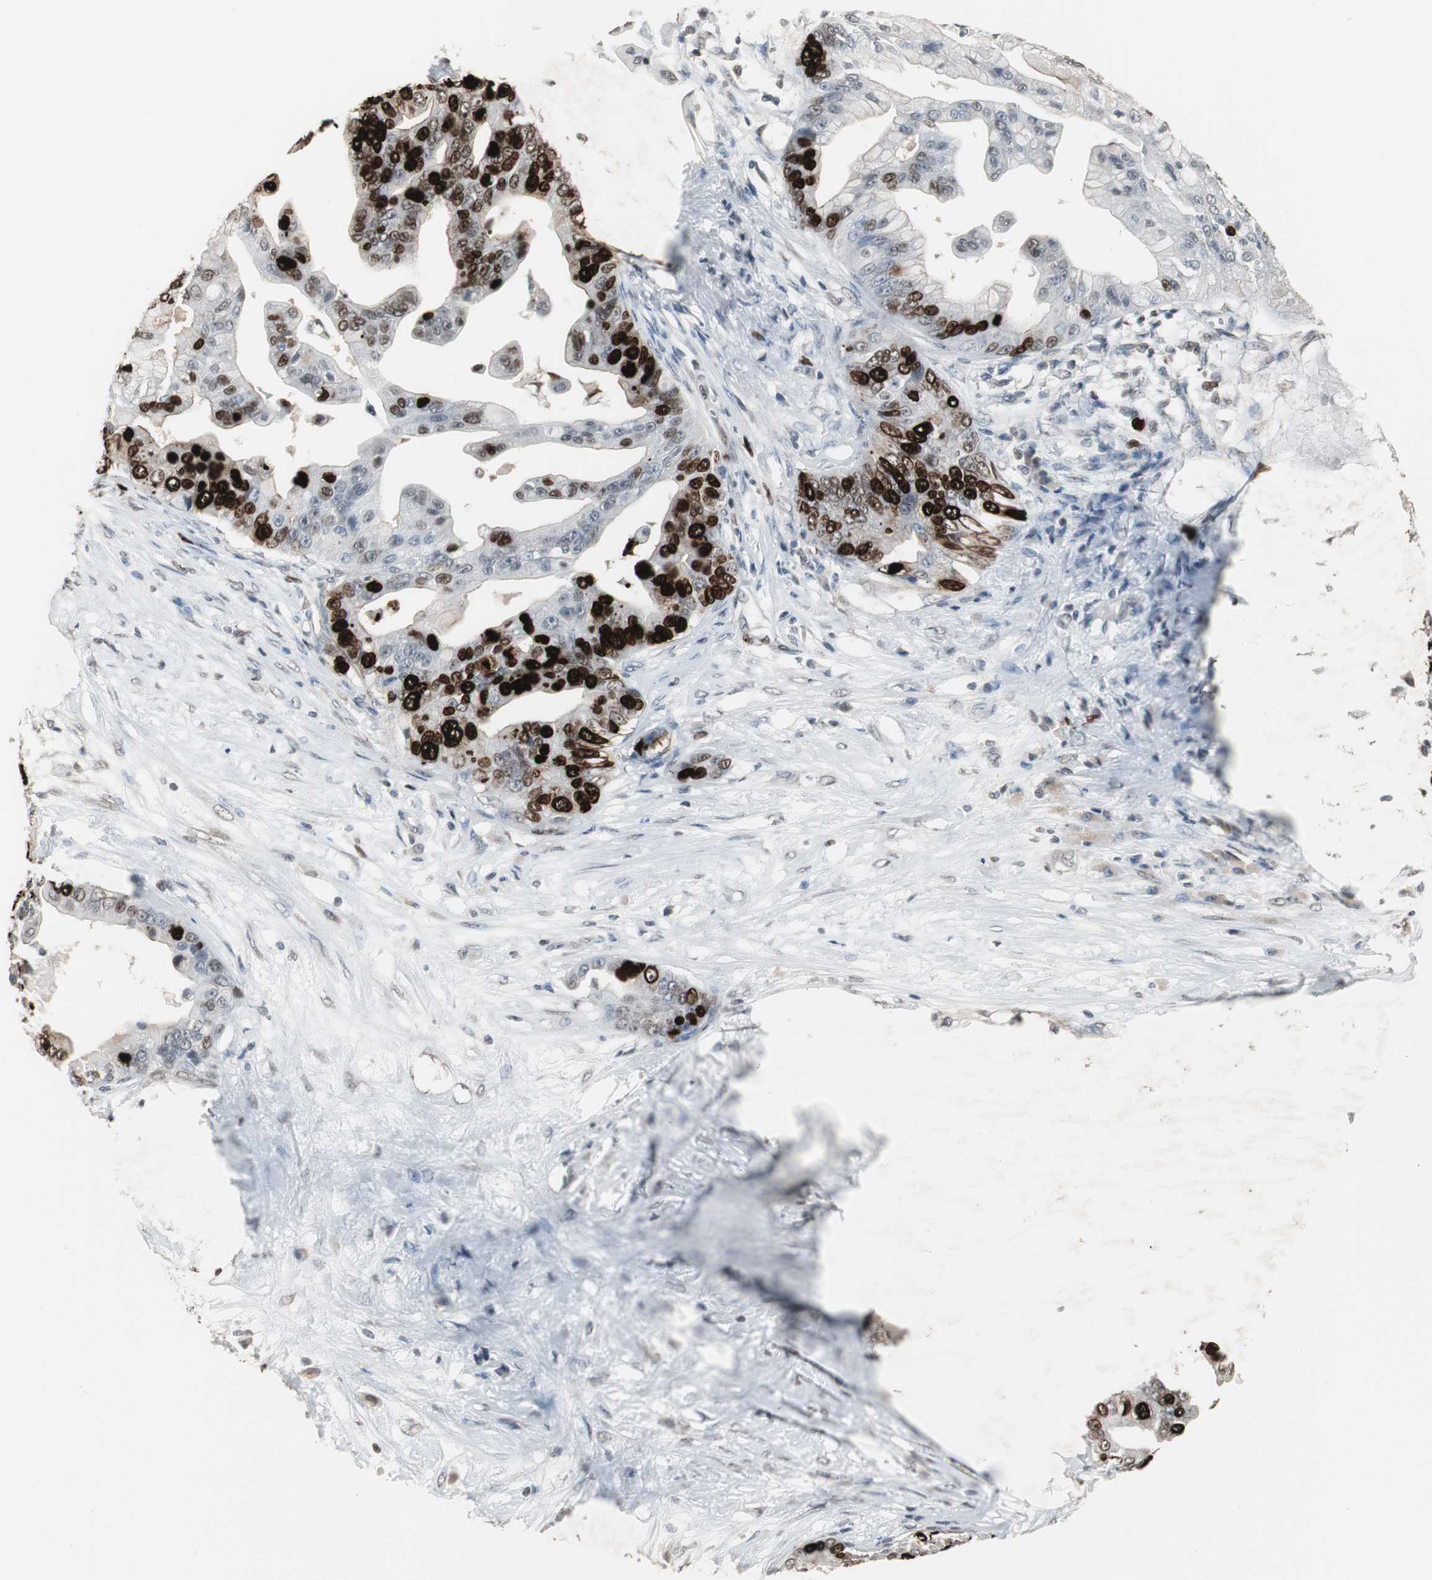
{"staining": {"intensity": "strong", "quantity": "25%-75%", "location": "nuclear"}, "tissue": "pancreatic cancer", "cell_type": "Tumor cells", "image_type": "cancer", "snomed": [{"axis": "morphology", "description": "Adenocarcinoma, NOS"}, {"axis": "topography", "description": "Pancreas"}], "caption": "Immunohistochemistry of human pancreatic cancer reveals high levels of strong nuclear staining in about 25%-75% of tumor cells.", "gene": "TOP2A", "patient": {"sex": "female", "age": 75}}